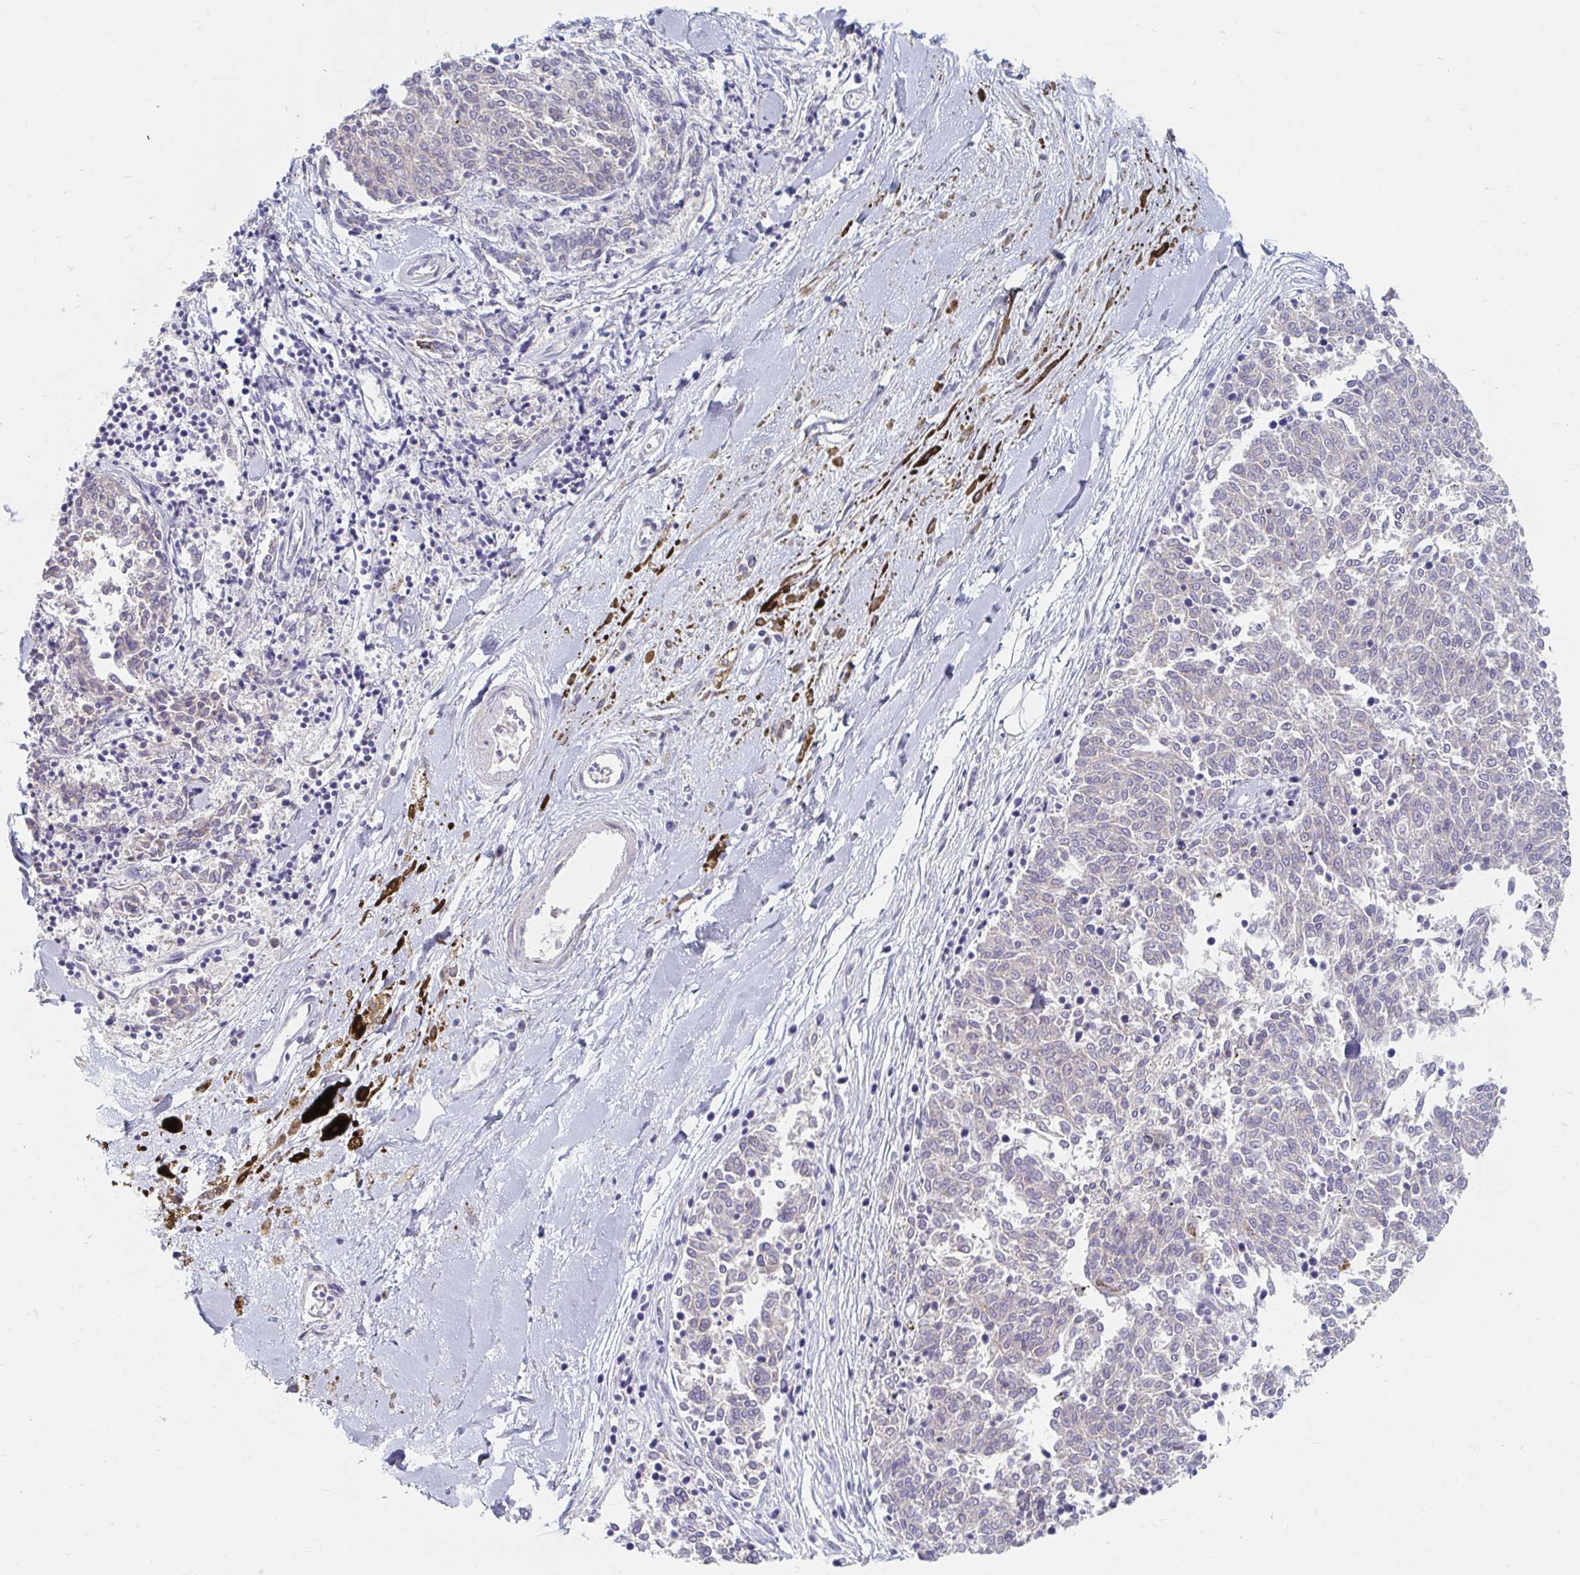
{"staining": {"intensity": "negative", "quantity": "none", "location": "none"}, "tissue": "melanoma", "cell_type": "Tumor cells", "image_type": "cancer", "snomed": [{"axis": "morphology", "description": "Malignant melanoma, NOS"}, {"axis": "topography", "description": "Skin"}], "caption": "Immunohistochemical staining of malignant melanoma exhibits no significant staining in tumor cells. The staining is performed using DAB brown chromogen with nuclei counter-stained in using hematoxylin.", "gene": "MAVS", "patient": {"sex": "female", "age": 72}}